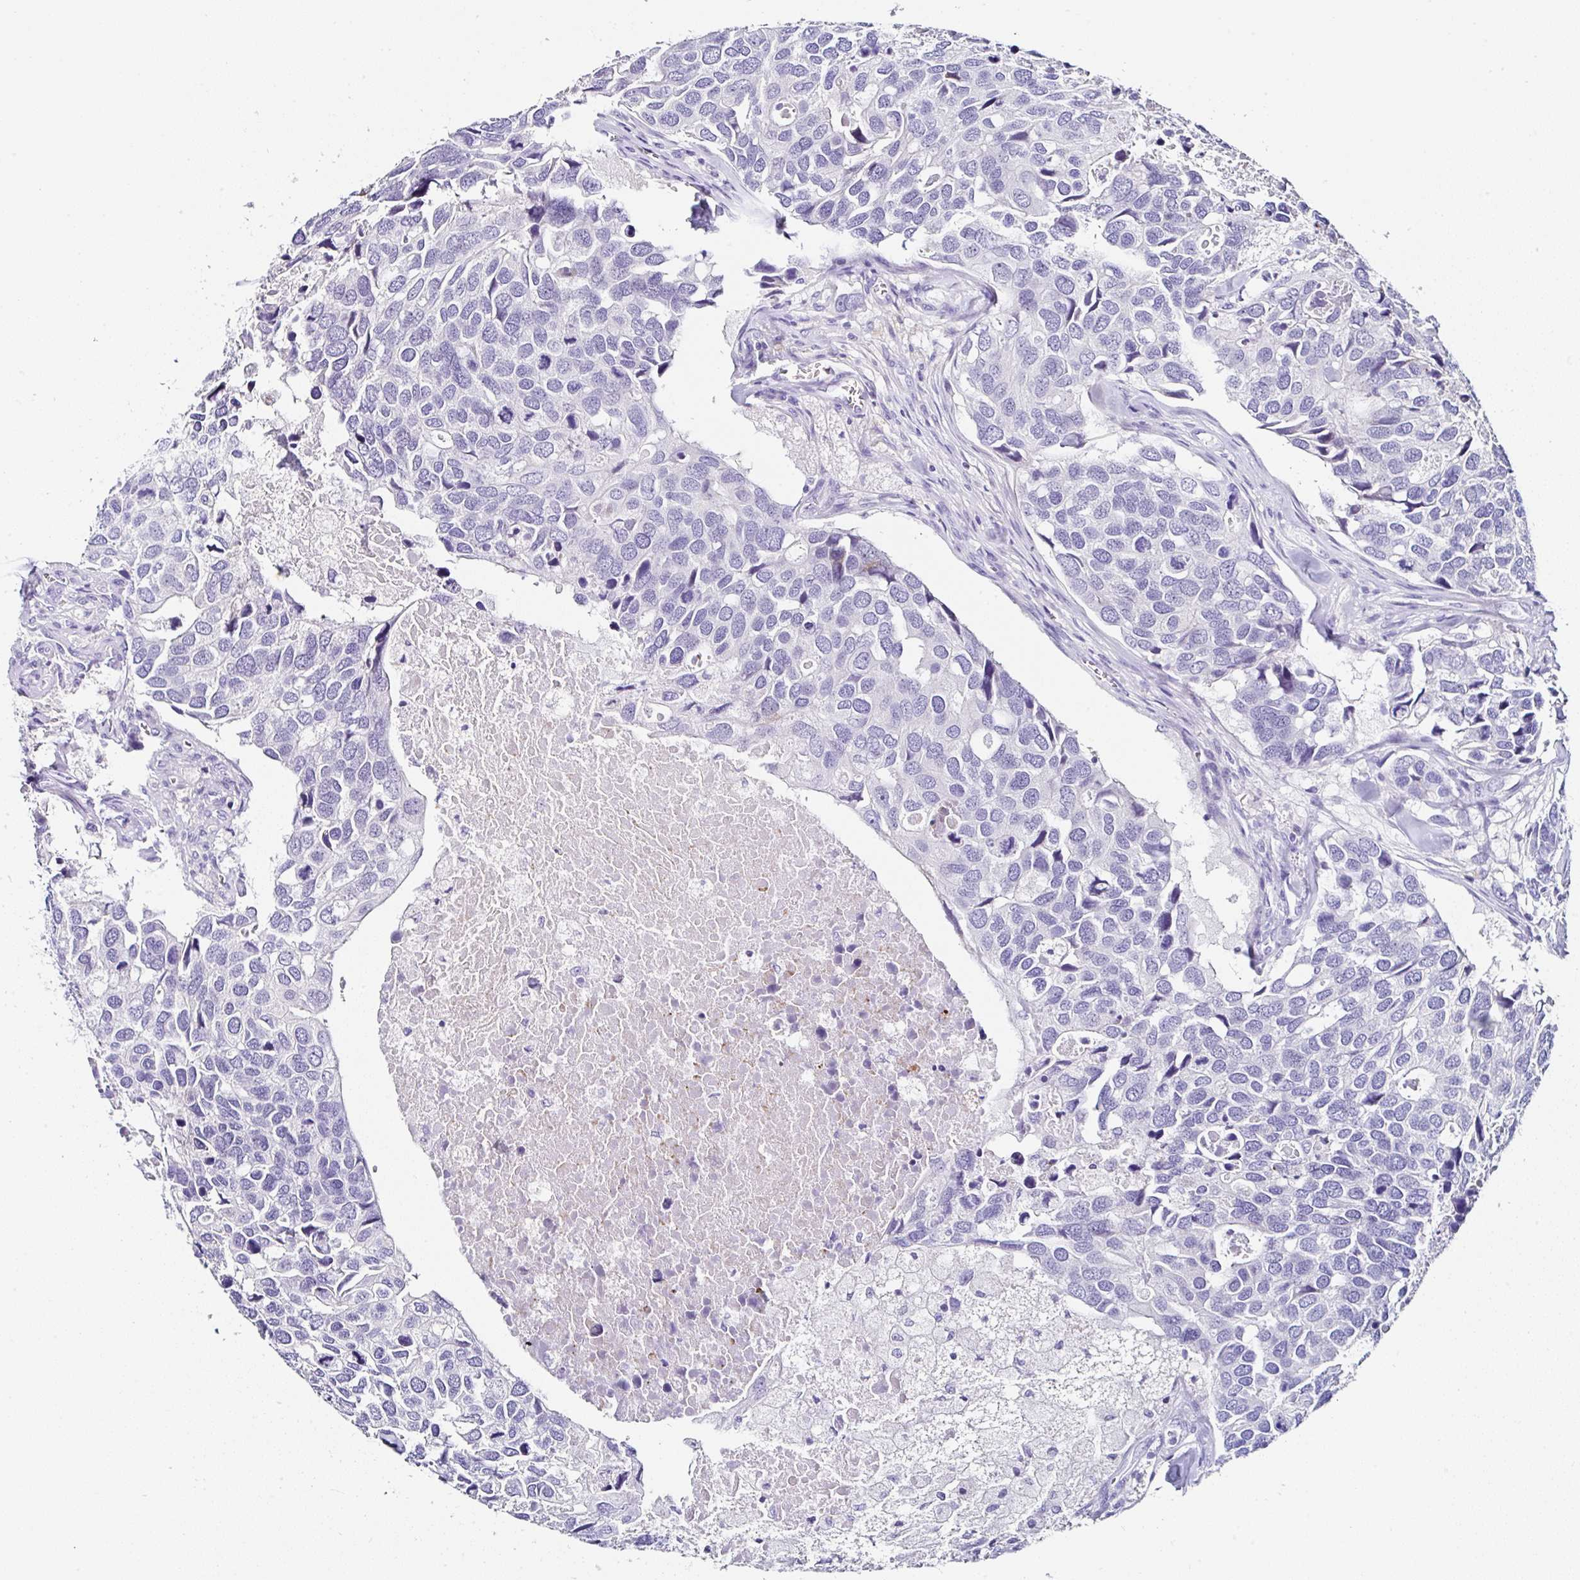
{"staining": {"intensity": "negative", "quantity": "none", "location": "none"}, "tissue": "breast cancer", "cell_type": "Tumor cells", "image_type": "cancer", "snomed": [{"axis": "morphology", "description": "Duct carcinoma"}, {"axis": "topography", "description": "Breast"}], "caption": "The IHC micrograph has no significant expression in tumor cells of invasive ductal carcinoma (breast) tissue.", "gene": "UGT3A1", "patient": {"sex": "female", "age": 83}}